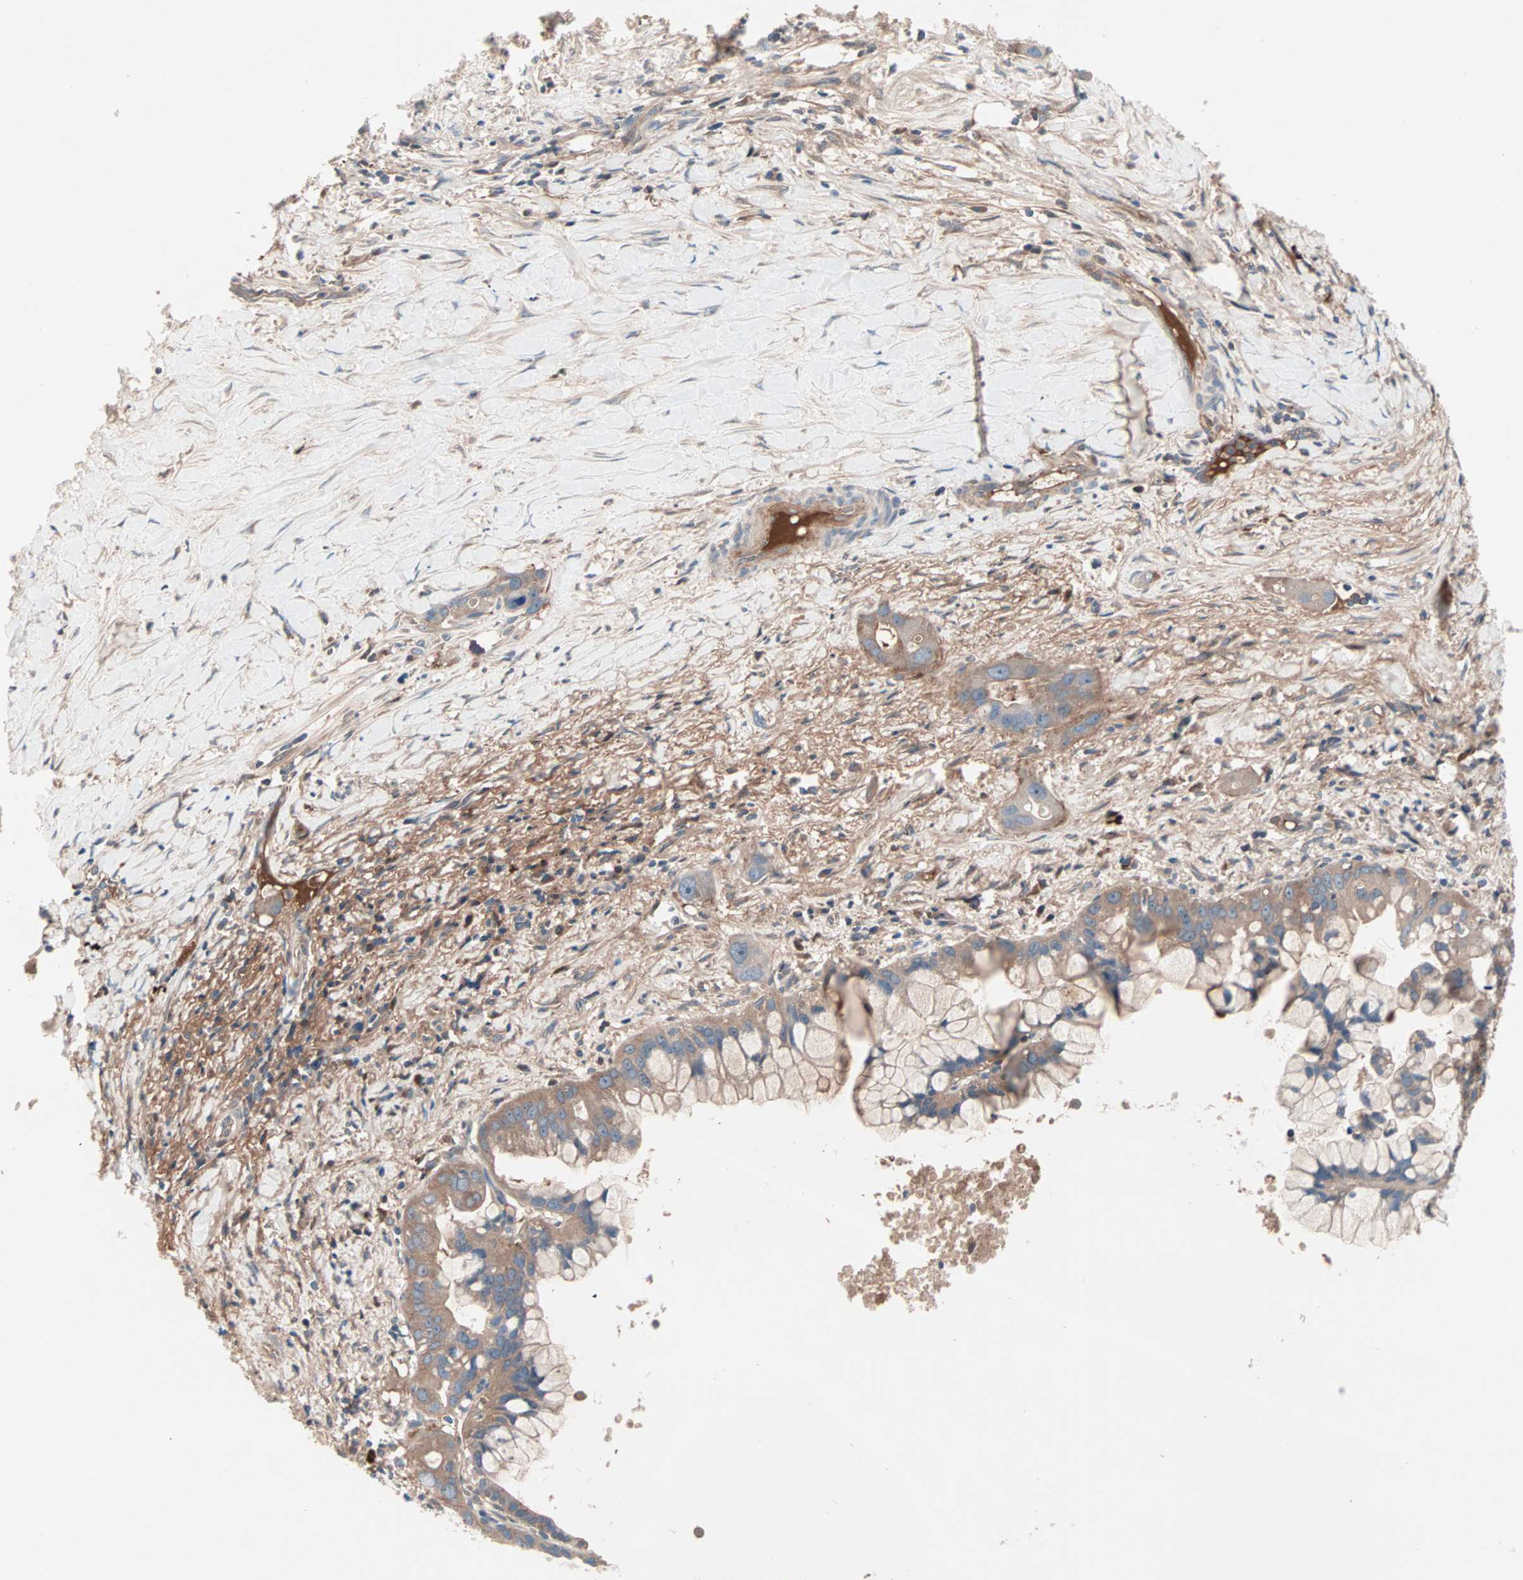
{"staining": {"intensity": "moderate", "quantity": ">75%", "location": "cytoplasmic/membranous"}, "tissue": "liver cancer", "cell_type": "Tumor cells", "image_type": "cancer", "snomed": [{"axis": "morphology", "description": "Cholangiocarcinoma"}, {"axis": "topography", "description": "Liver"}], "caption": "Protein expression by immunohistochemistry (IHC) exhibits moderate cytoplasmic/membranous expression in about >75% of tumor cells in cholangiocarcinoma (liver). The staining is performed using DAB (3,3'-diaminobenzidine) brown chromogen to label protein expression. The nuclei are counter-stained blue using hematoxylin.", "gene": "CAD", "patient": {"sex": "female", "age": 65}}